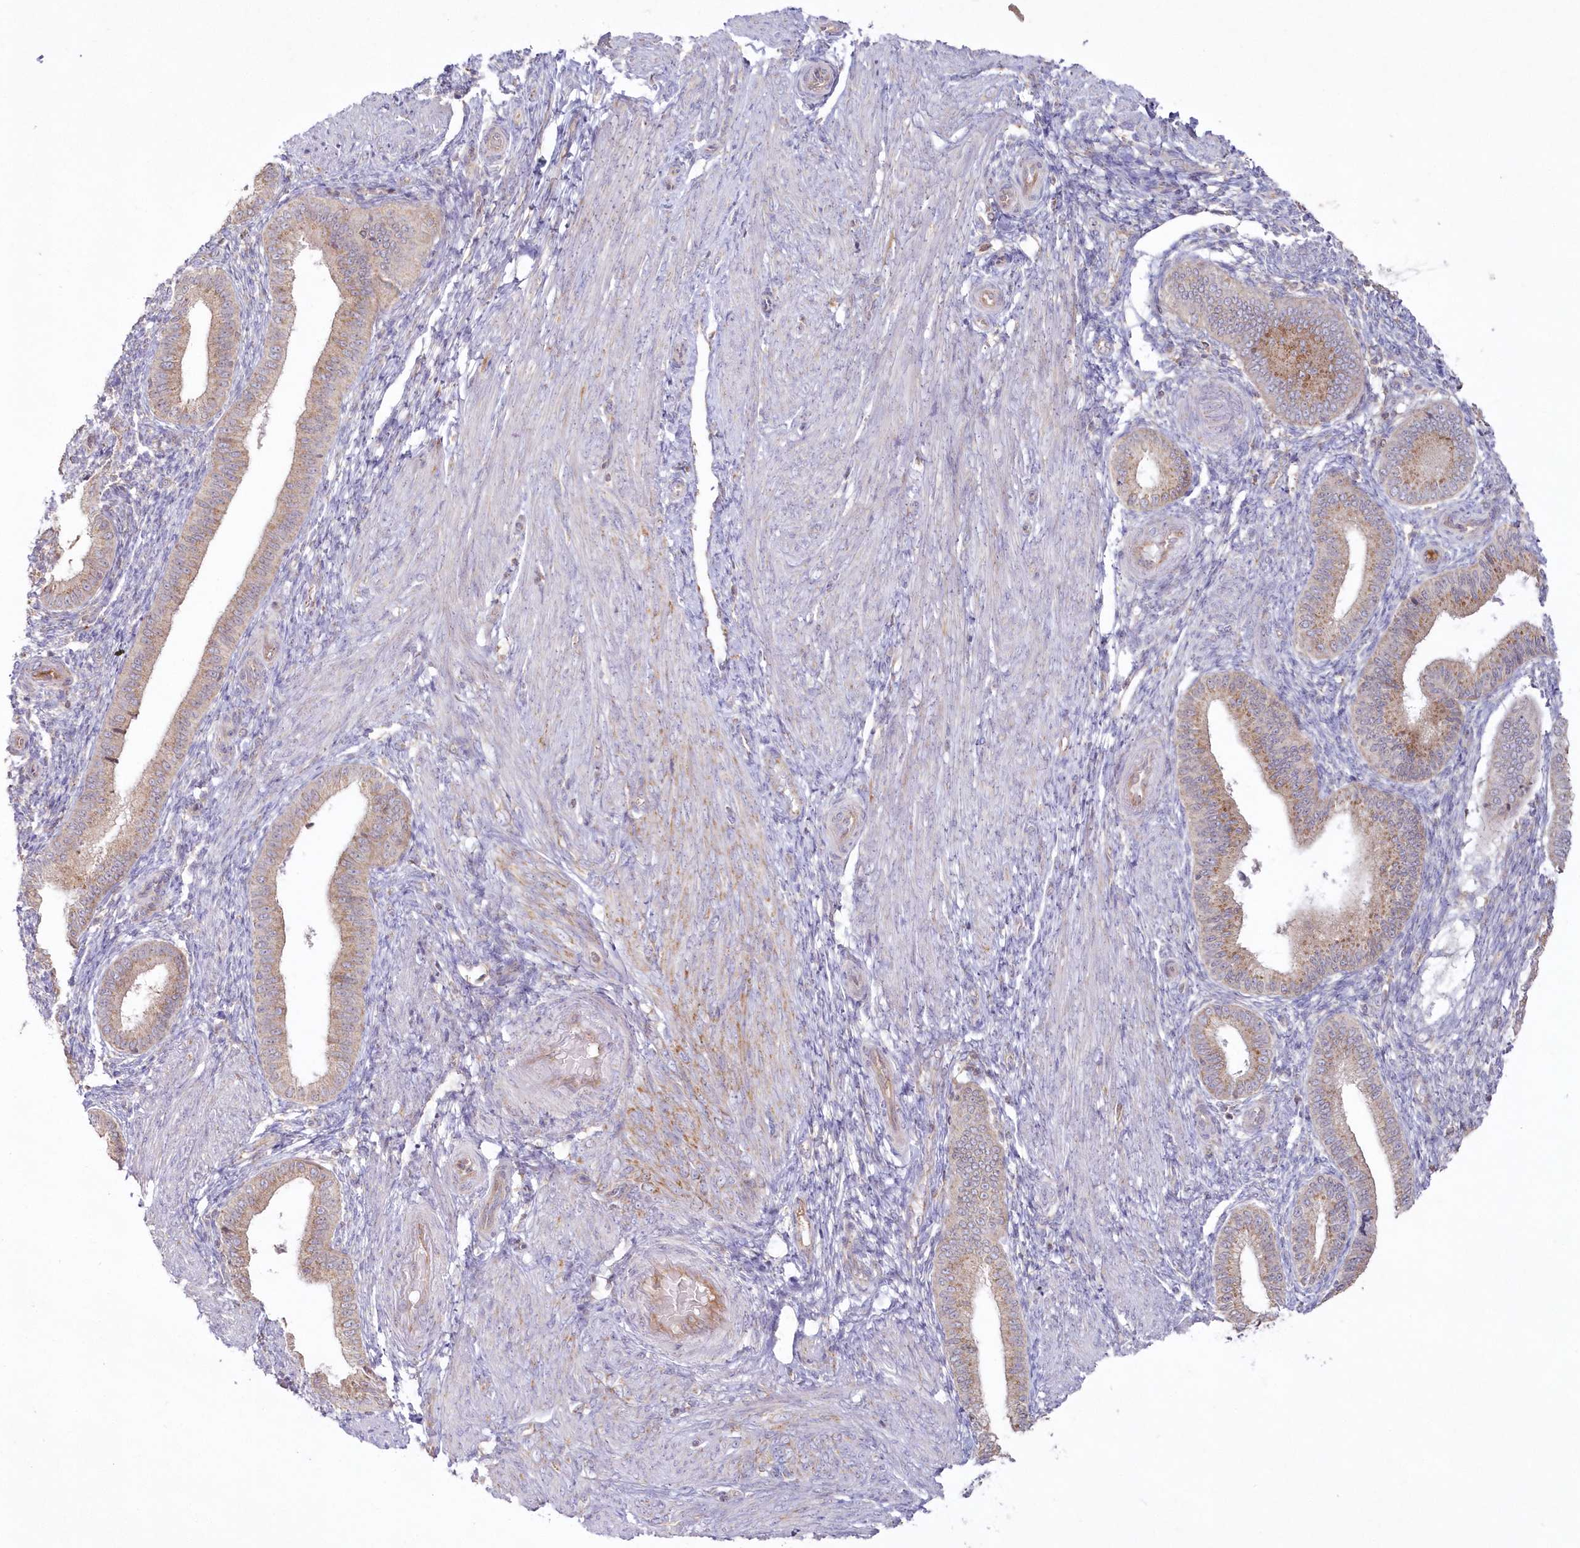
{"staining": {"intensity": "negative", "quantity": "none", "location": "none"}, "tissue": "endometrium", "cell_type": "Cells in endometrial stroma", "image_type": "normal", "snomed": [{"axis": "morphology", "description": "Normal tissue, NOS"}, {"axis": "topography", "description": "Endometrium"}], "caption": "The IHC histopathology image has no significant staining in cells in endometrial stroma of endometrium. (Immunohistochemistry (ihc), brightfield microscopy, high magnification).", "gene": "ARSB", "patient": {"sex": "female", "age": 39}}